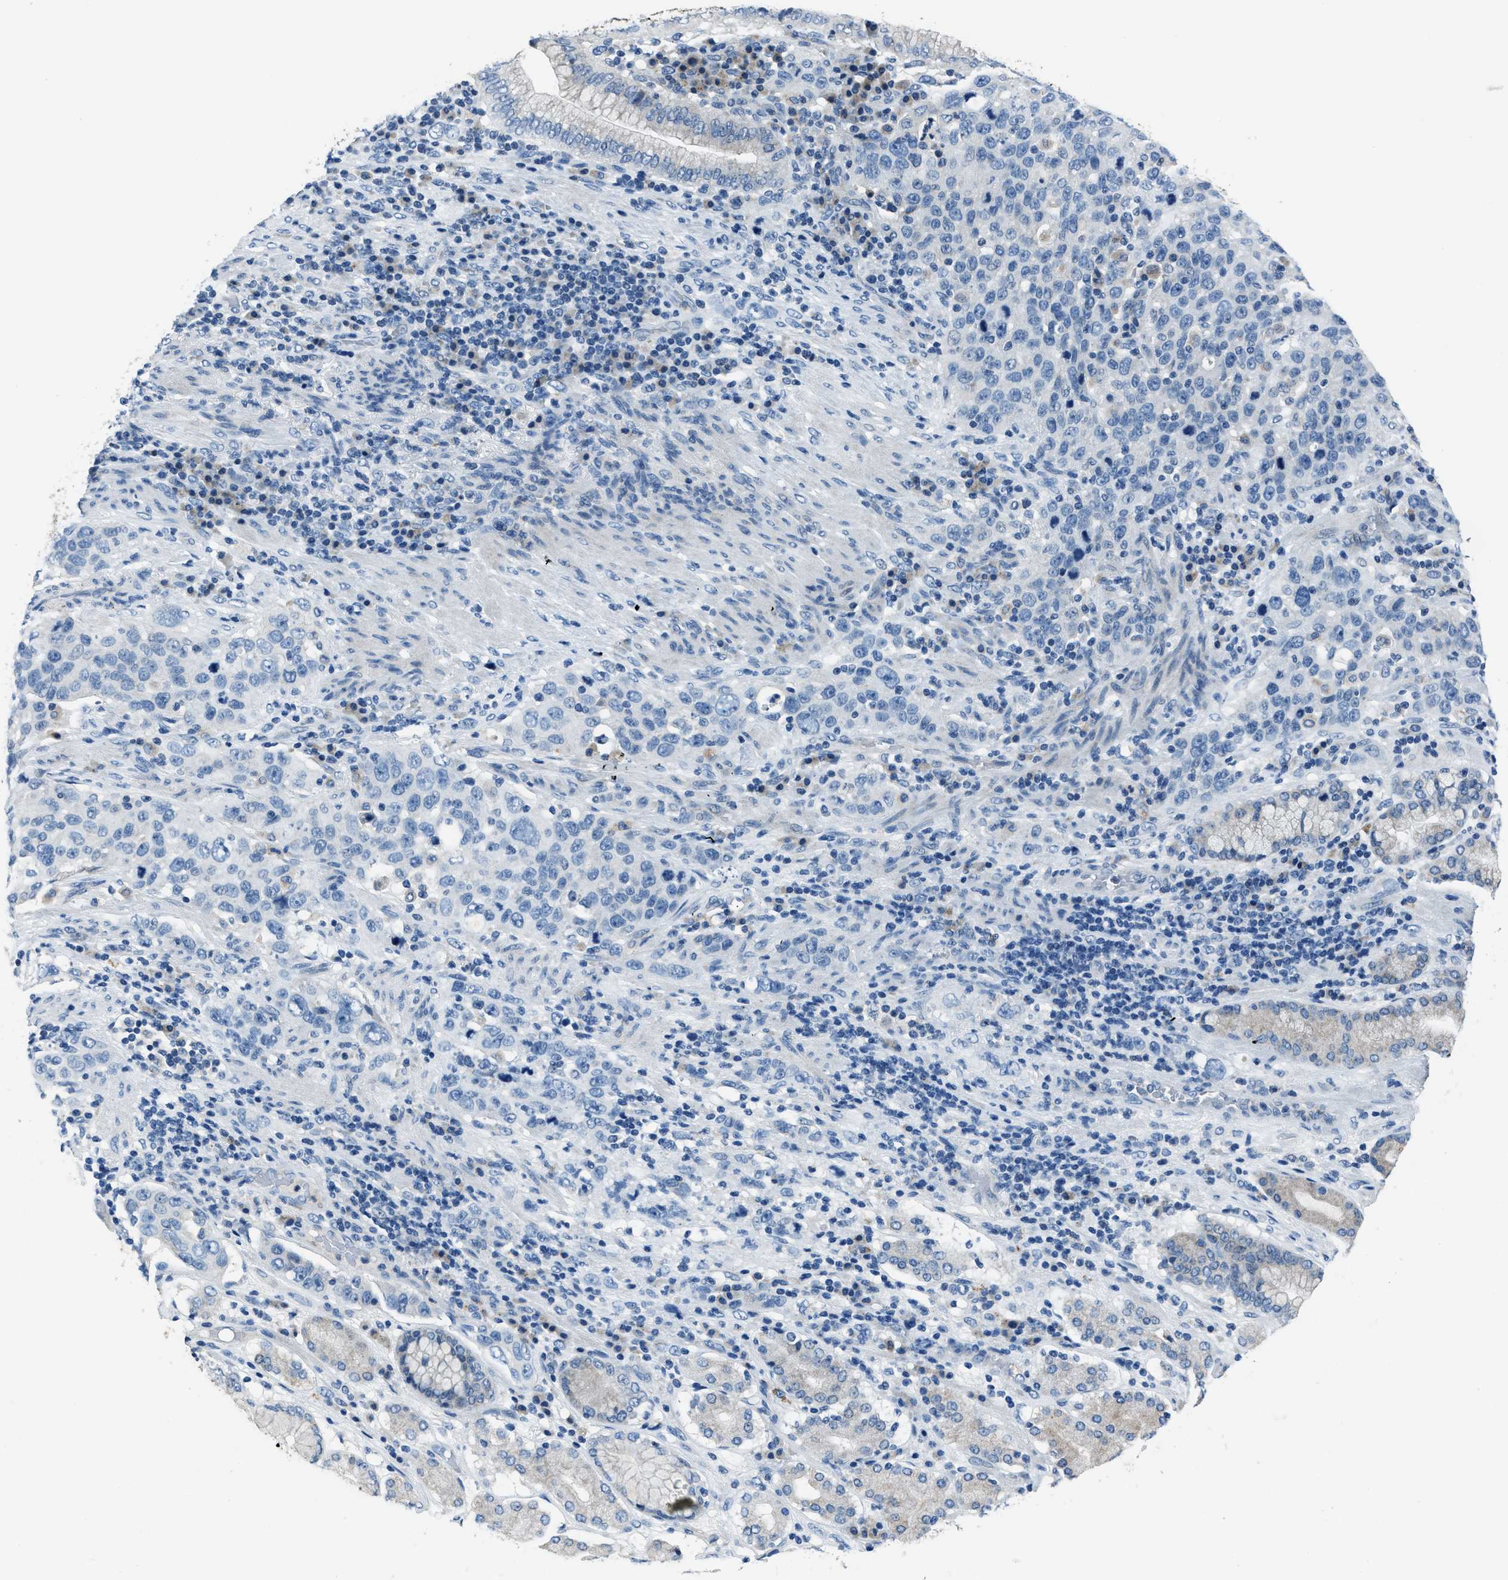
{"staining": {"intensity": "negative", "quantity": "none", "location": "none"}, "tissue": "stomach cancer", "cell_type": "Tumor cells", "image_type": "cancer", "snomed": [{"axis": "morphology", "description": "Normal tissue, NOS"}, {"axis": "morphology", "description": "Adenocarcinoma, NOS"}, {"axis": "topography", "description": "Stomach"}], "caption": "Immunohistochemical staining of human stomach adenocarcinoma demonstrates no significant staining in tumor cells. (Stains: DAB (3,3'-diaminobenzidine) IHC with hematoxylin counter stain, Microscopy: brightfield microscopy at high magnification).", "gene": "ADAM2", "patient": {"sex": "male", "age": 48}}